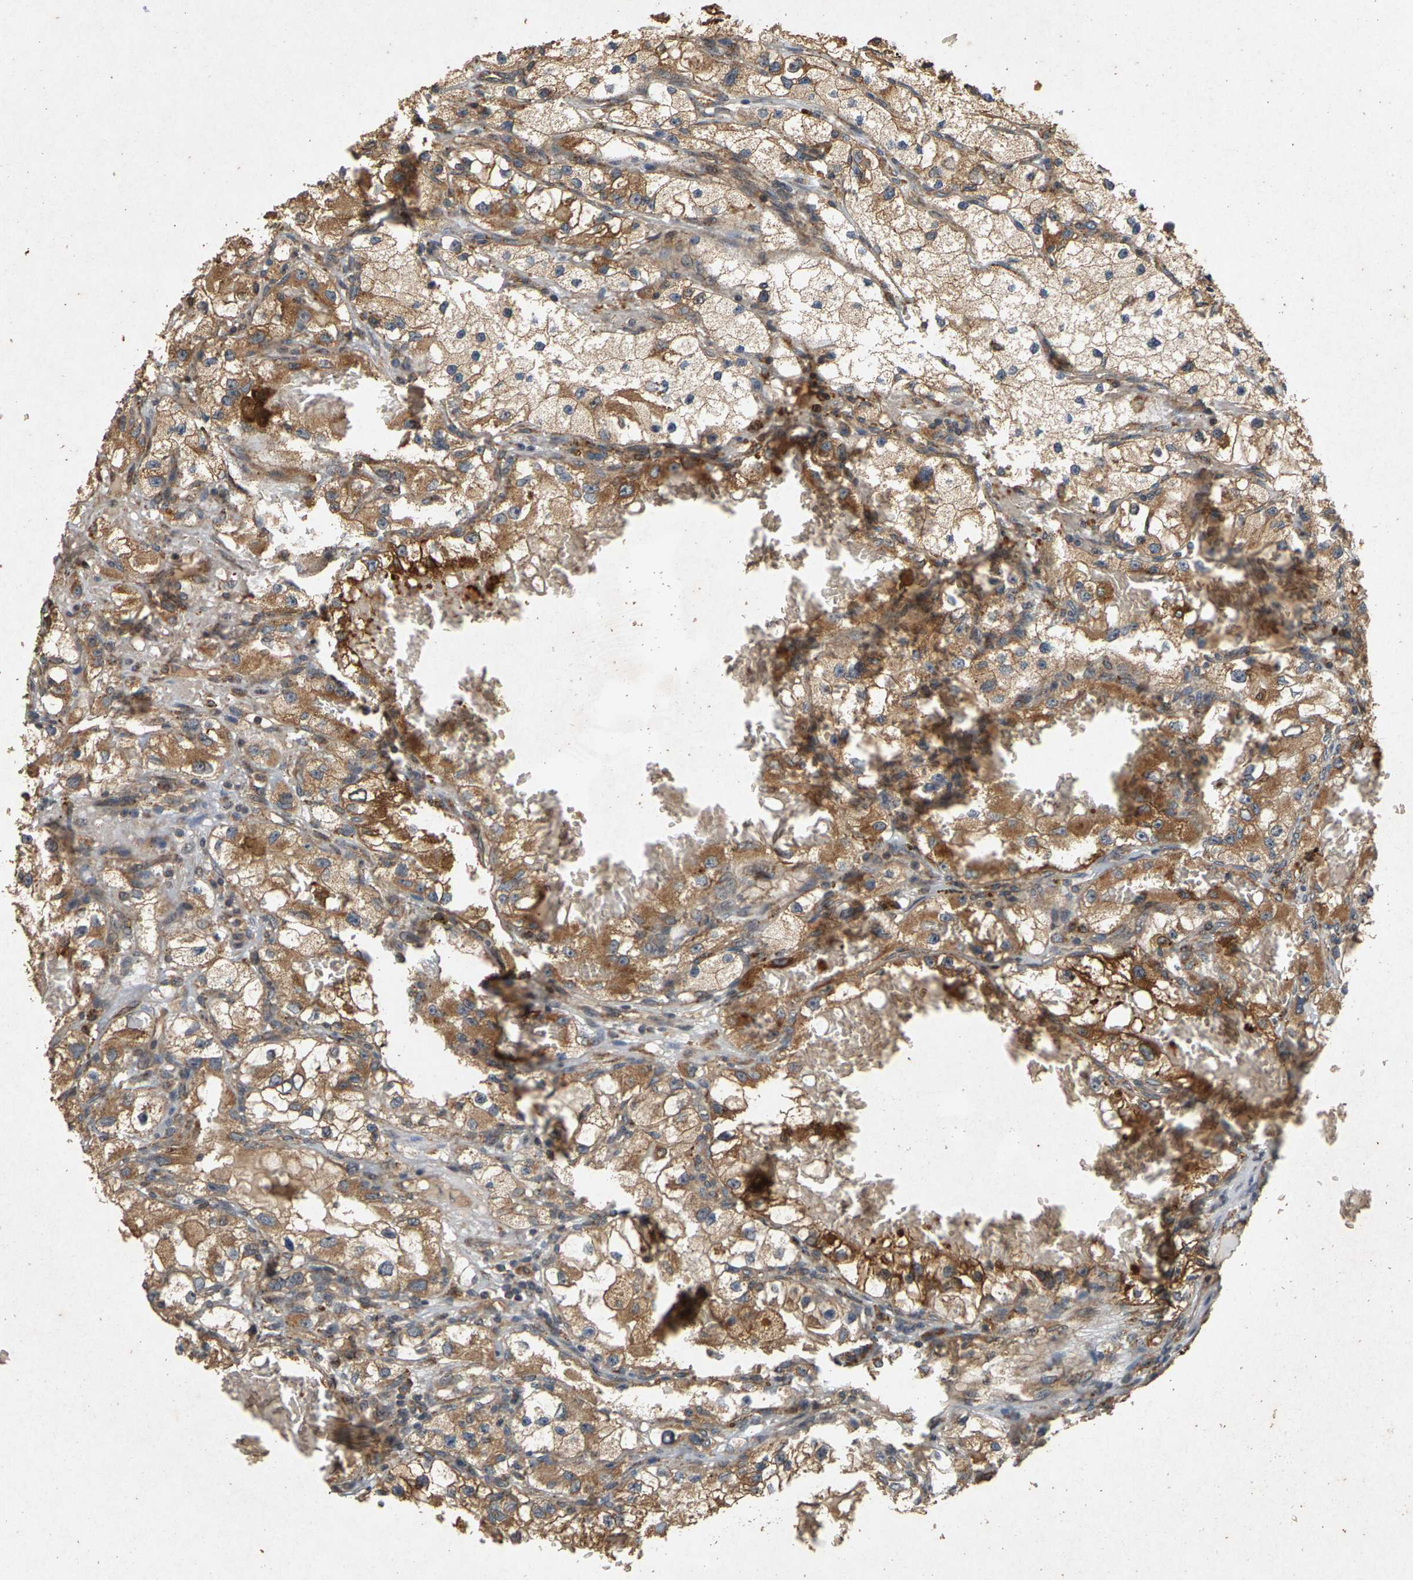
{"staining": {"intensity": "moderate", "quantity": ">75%", "location": "cytoplasmic/membranous"}, "tissue": "renal cancer", "cell_type": "Tumor cells", "image_type": "cancer", "snomed": [{"axis": "morphology", "description": "Adenocarcinoma, NOS"}, {"axis": "topography", "description": "Kidney"}], "caption": "A high-resolution micrograph shows IHC staining of renal cancer, which exhibits moderate cytoplasmic/membranous staining in approximately >75% of tumor cells.", "gene": "CIDEC", "patient": {"sex": "female", "age": 57}}